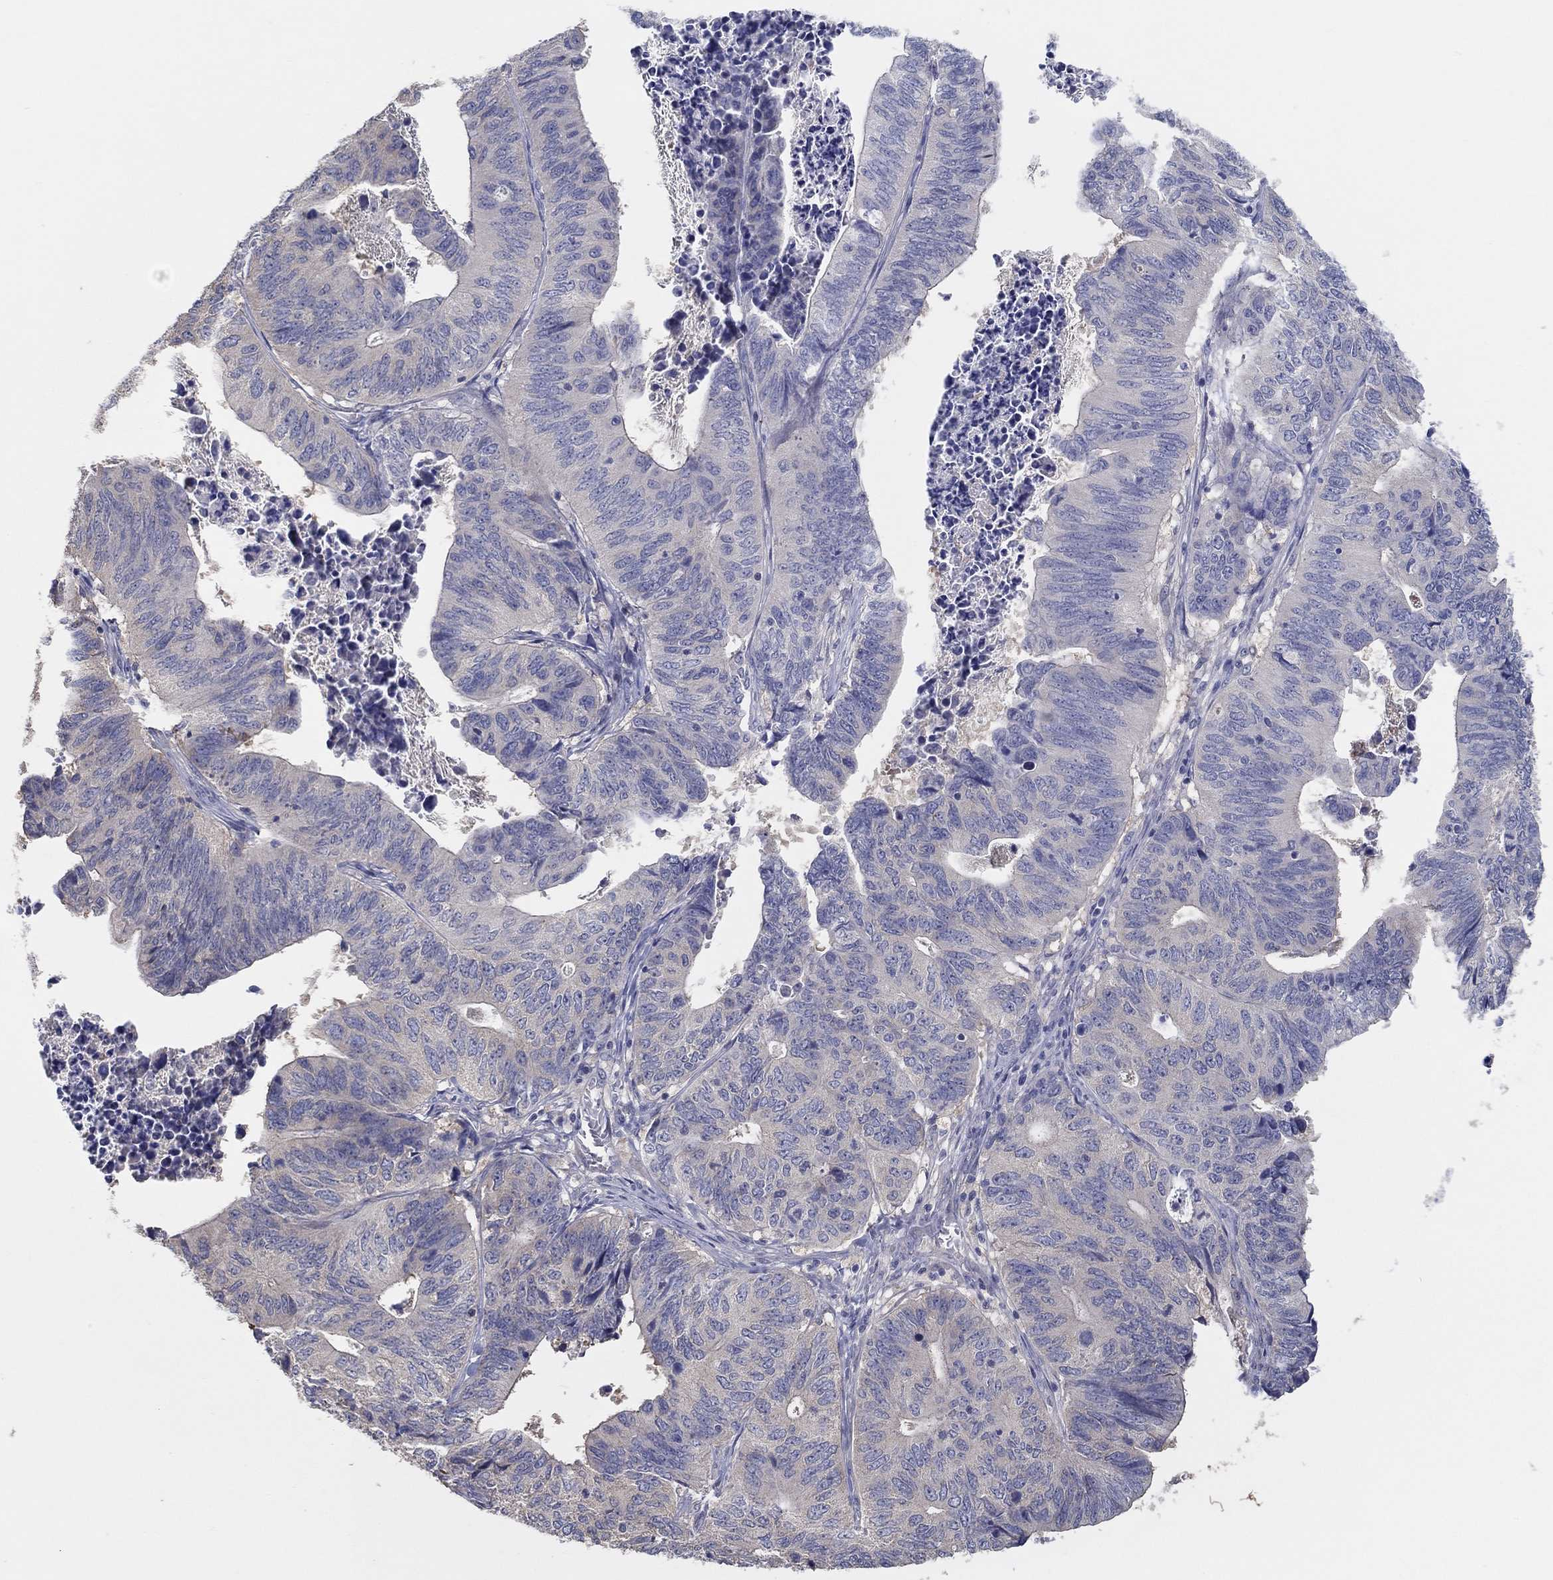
{"staining": {"intensity": "negative", "quantity": "none", "location": "none"}, "tissue": "stomach cancer", "cell_type": "Tumor cells", "image_type": "cancer", "snomed": [{"axis": "morphology", "description": "Adenocarcinoma, NOS"}, {"axis": "topography", "description": "Stomach, upper"}], "caption": "The image displays no staining of tumor cells in stomach cancer (adenocarcinoma).", "gene": "DOCK3", "patient": {"sex": "female", "age": 67}}